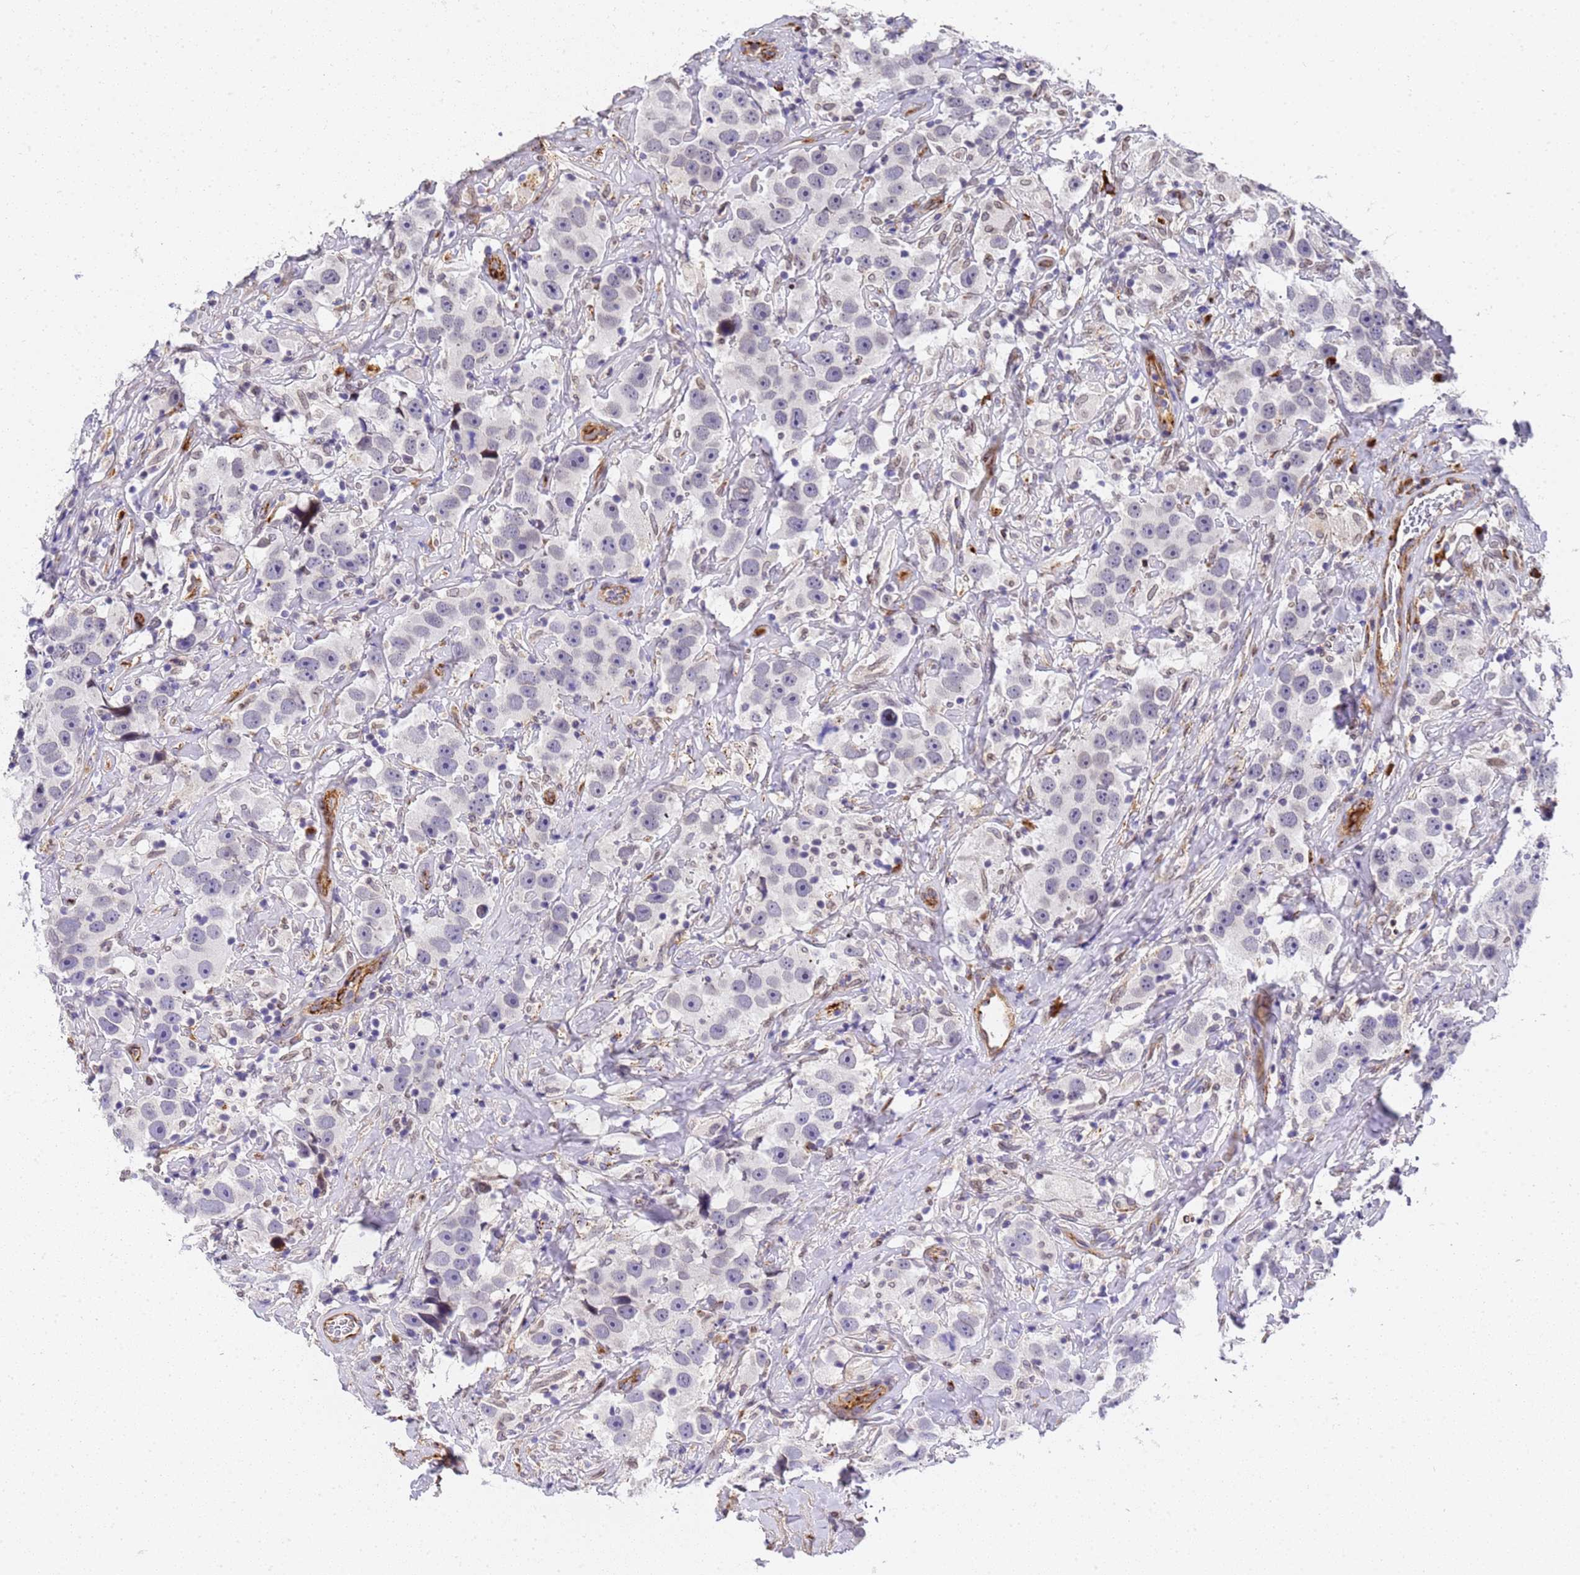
{"staining": {"intensity": "negative", "quantity": "none", "location": "none"}, "tissue": "testis cancer", "cell_type": "Tumor cells", "image_type": "cancer", "snomed": [{"axis": "morphology", "description": "Seminoma, NOS"}, {"axis": "topography", "description": "Testis"}], "caption": "Testis cancer stained for a protein using immunohistochemistry (IHC) shows no positivity tumor cells.", "gene": "IGFBP7", "patient": {"sex": "male", "age": 49}}